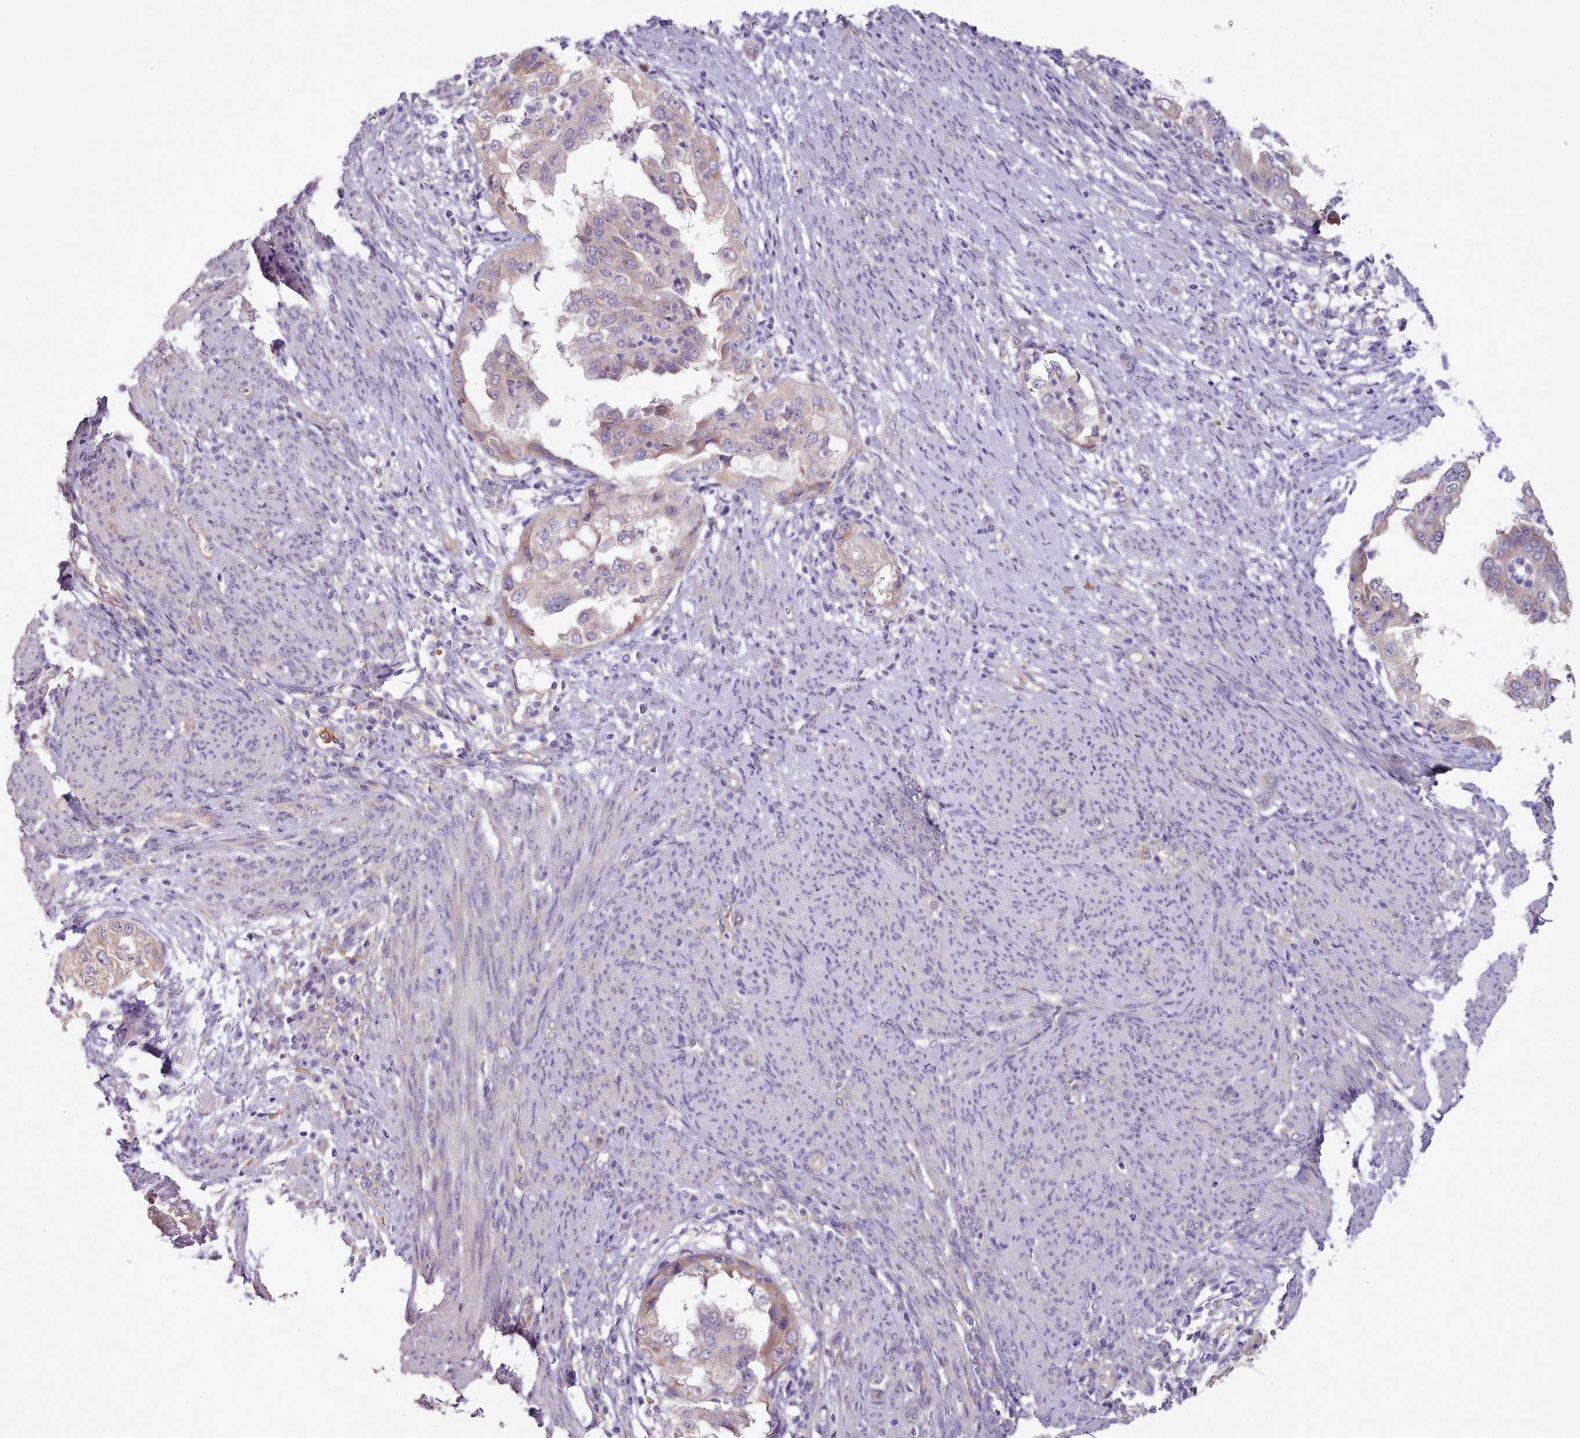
{"staining": {"intensity": "moderate", "quantity": "<25%", "location": "cytoplasmic/membranous"}, "tissue": "endometrial cancer", "cell_type": "Tumor cells", "image_type": "cancer", "snomed": [{"axis": "morphology", "description": "Adenocarcinoma, NOS"}, {"axis": "topography", "description": "Endometrium"}], "caption": "Adenocarcinoma (endometrial) stained with immunohistochemistry (IHC) reveals moderate cytoplasmic/membranous staining in approximately <25% of tumor cells.", "gene": "DPF1", "patient": {"sex": "female", "age": 85}}